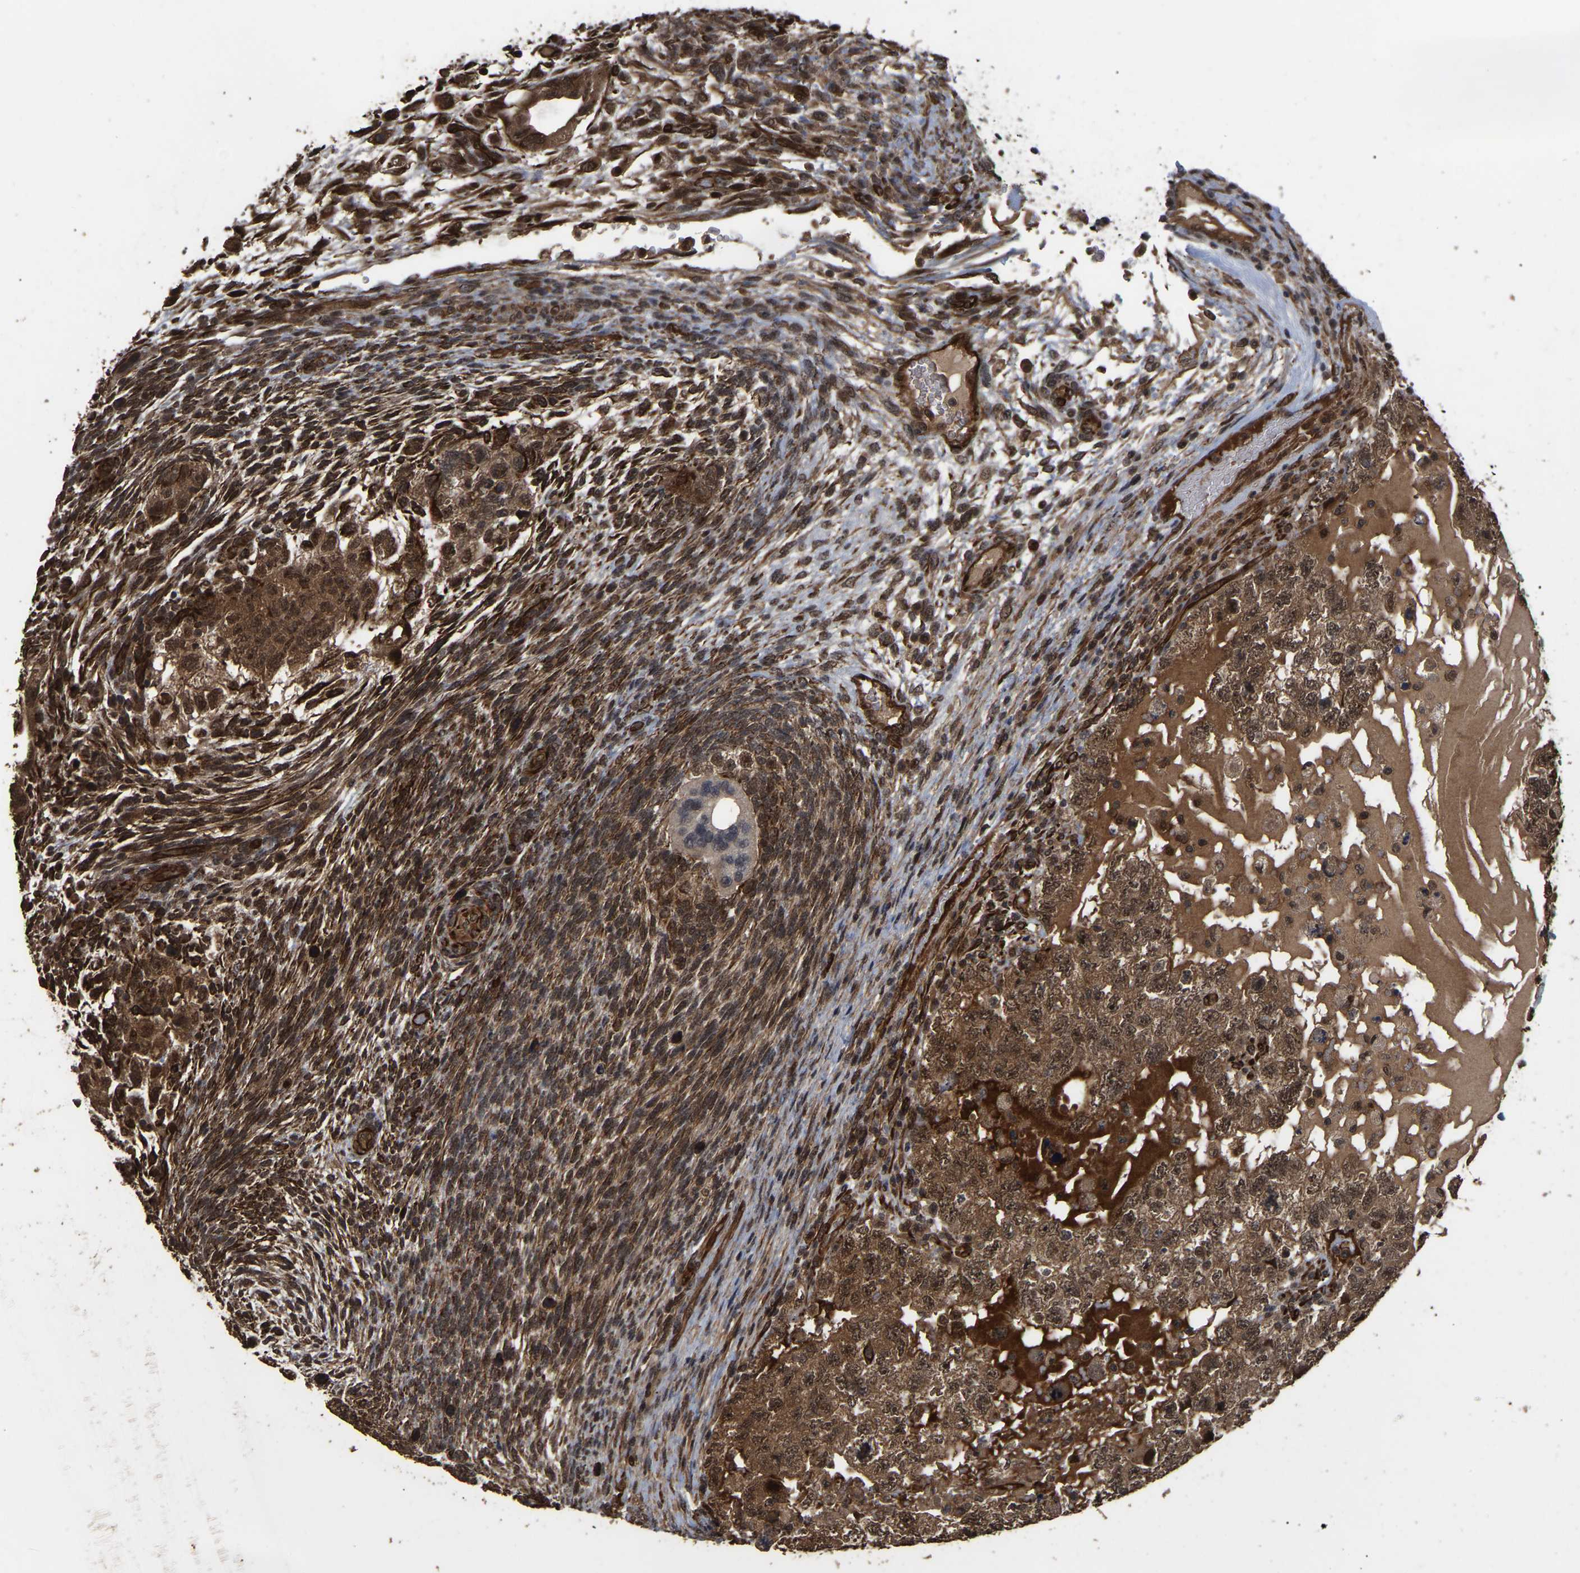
{"staining": {"intensity": "moderate", "quantity": ">75%", "location": "cytoplasmic/membranous"}, "tissue": "testis cancer", "cell_type": "Tumor cells", "image_type": "cancer", "snomed": [{"axis": "morphology", "description": "Carcinoma, Embryonal, NOS"}, {"axis": "topography", "description": "Testis"}], "caption": "Embryonal carcinoma (testis) stained with a protein marker displays moderate staining in tumor cells.", "gene": "FAM161B", "patient": {"sex": "male", "age": 36}}